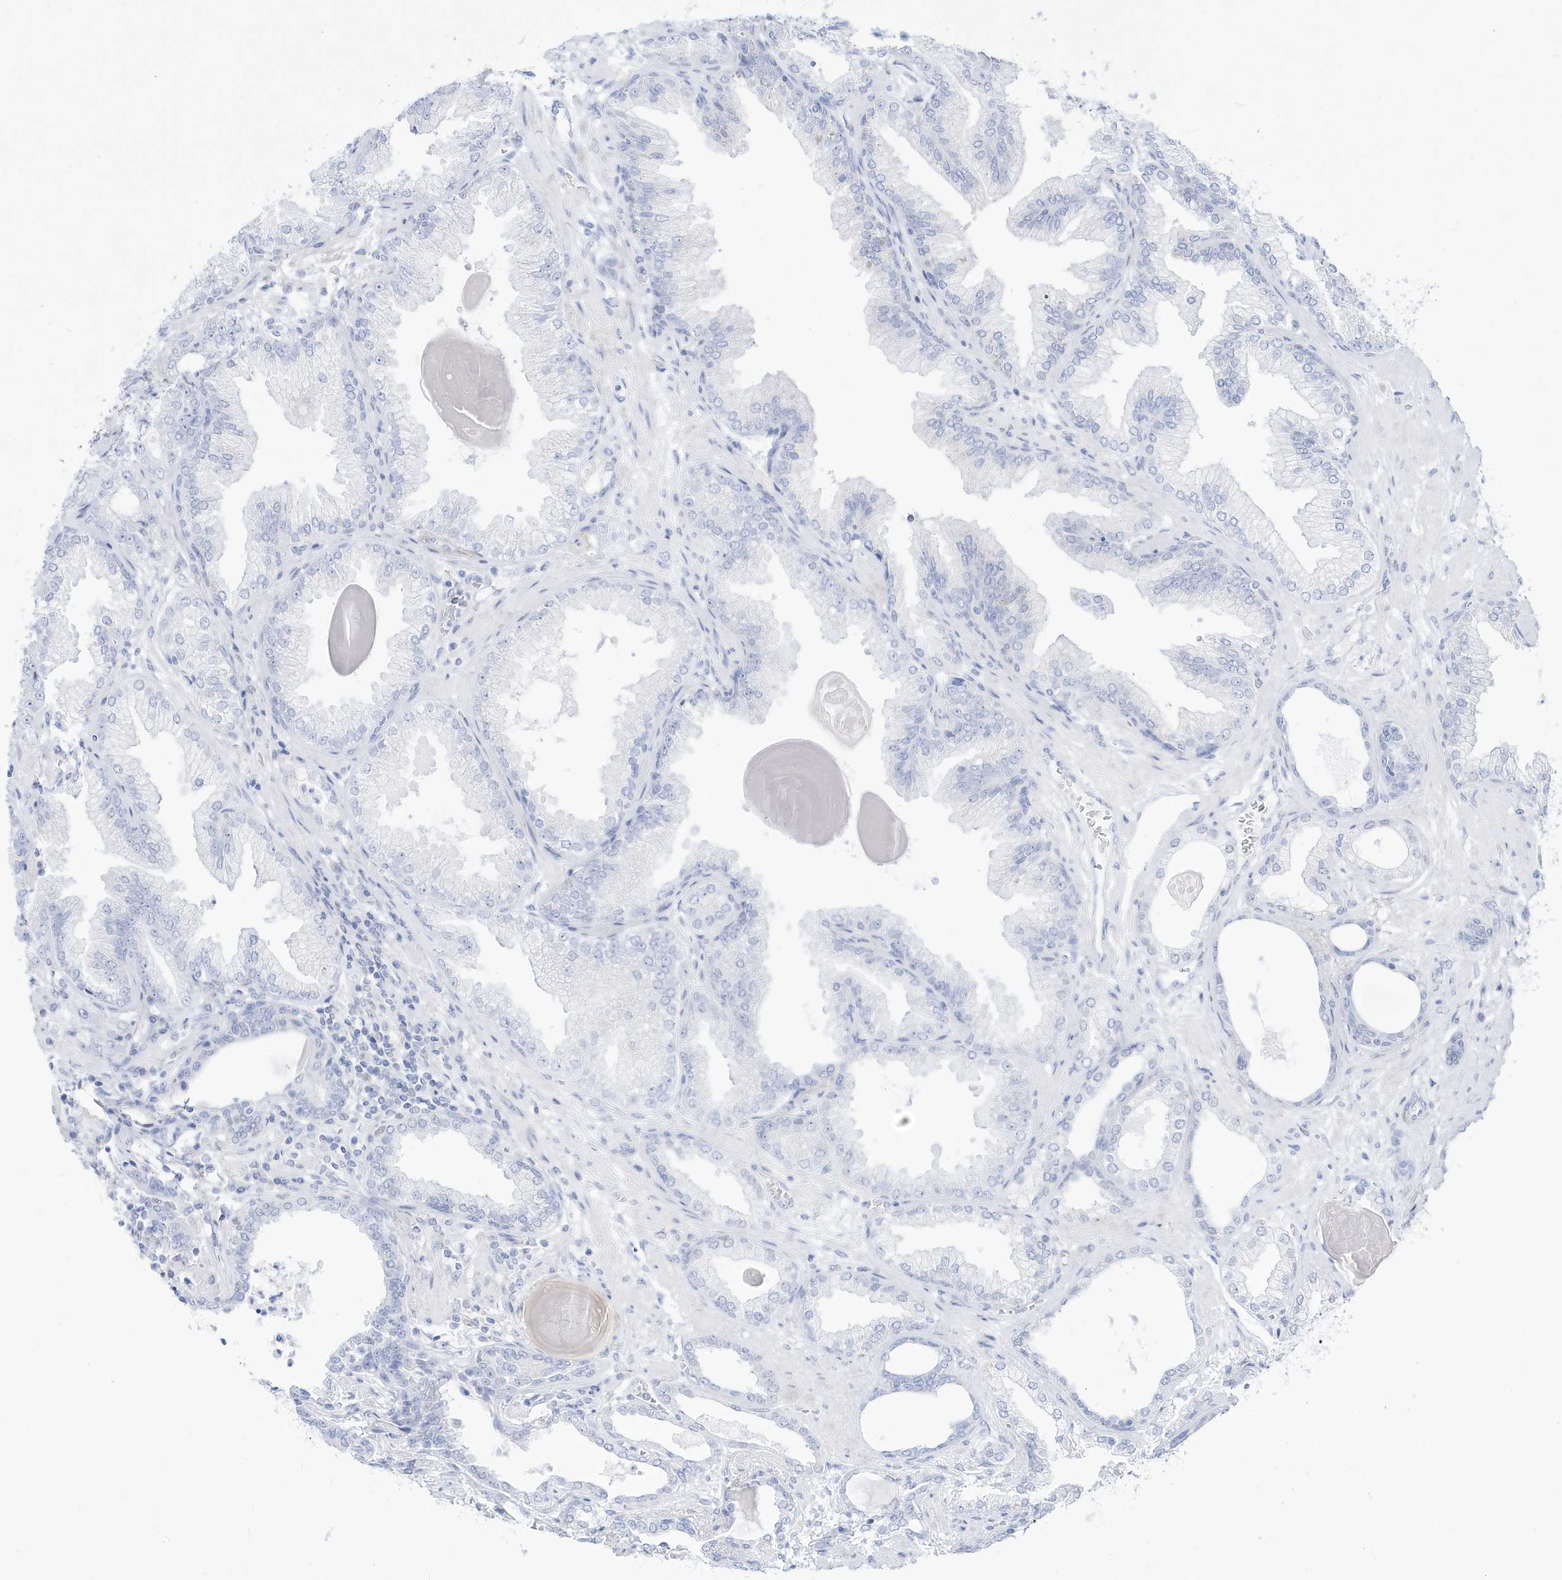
{"staining": {"intensity": "negative", "quantity": "none", "location": "none"}, "tissue": "prostate cancer", "cell_type": "Tumor cells", "image_type": "cancer", "snomed": [{"axis": "morphology", "description": "Adenocarcinoma, High grade"}, {"axis": "topography", "description": "Prostate"}], "caption": "Image shows no significant protein staining in tumor cells of prostate cancer.", "gene": "DMKN", "patient": {"sex": "male", "age": 71}}